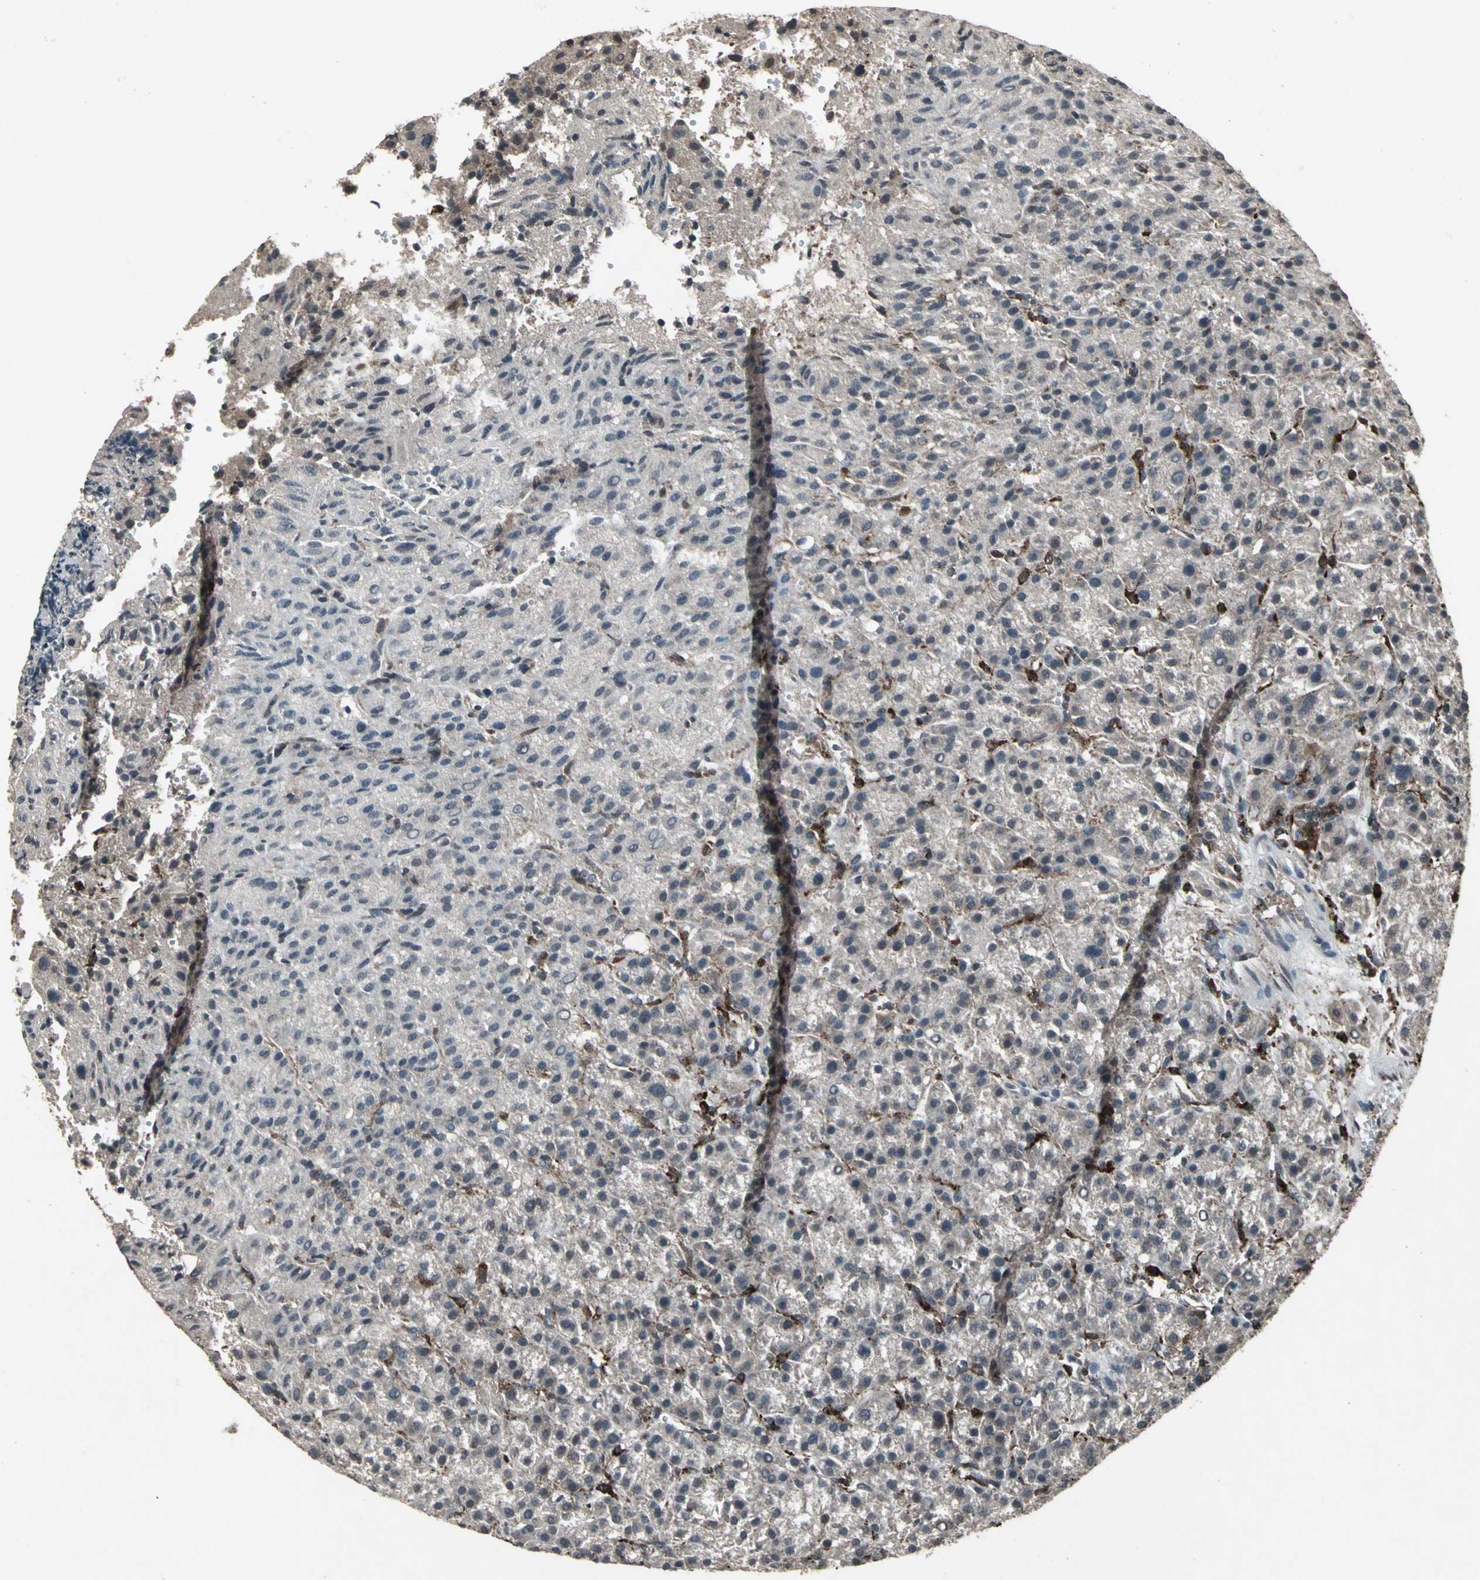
{"staining": {"intensity": "negative", "quantity": "none", "location": "none"}, "tissue": "liver cancer", "cell_type": "Tumor cells", "image_type": "cancer", "snomed": [{"axis": "morphology", "description": "Carcinoma, Hepatocellular, NOS"}, {"axis": "topography", "description": "Liver"}], "caption": "Immunohistochemistry of hepatocellular carcinoma (liver) reveals no positivity in tumor cells.", "gene": "PYCARD", "patient": {"sex": "female", "age": 58}}